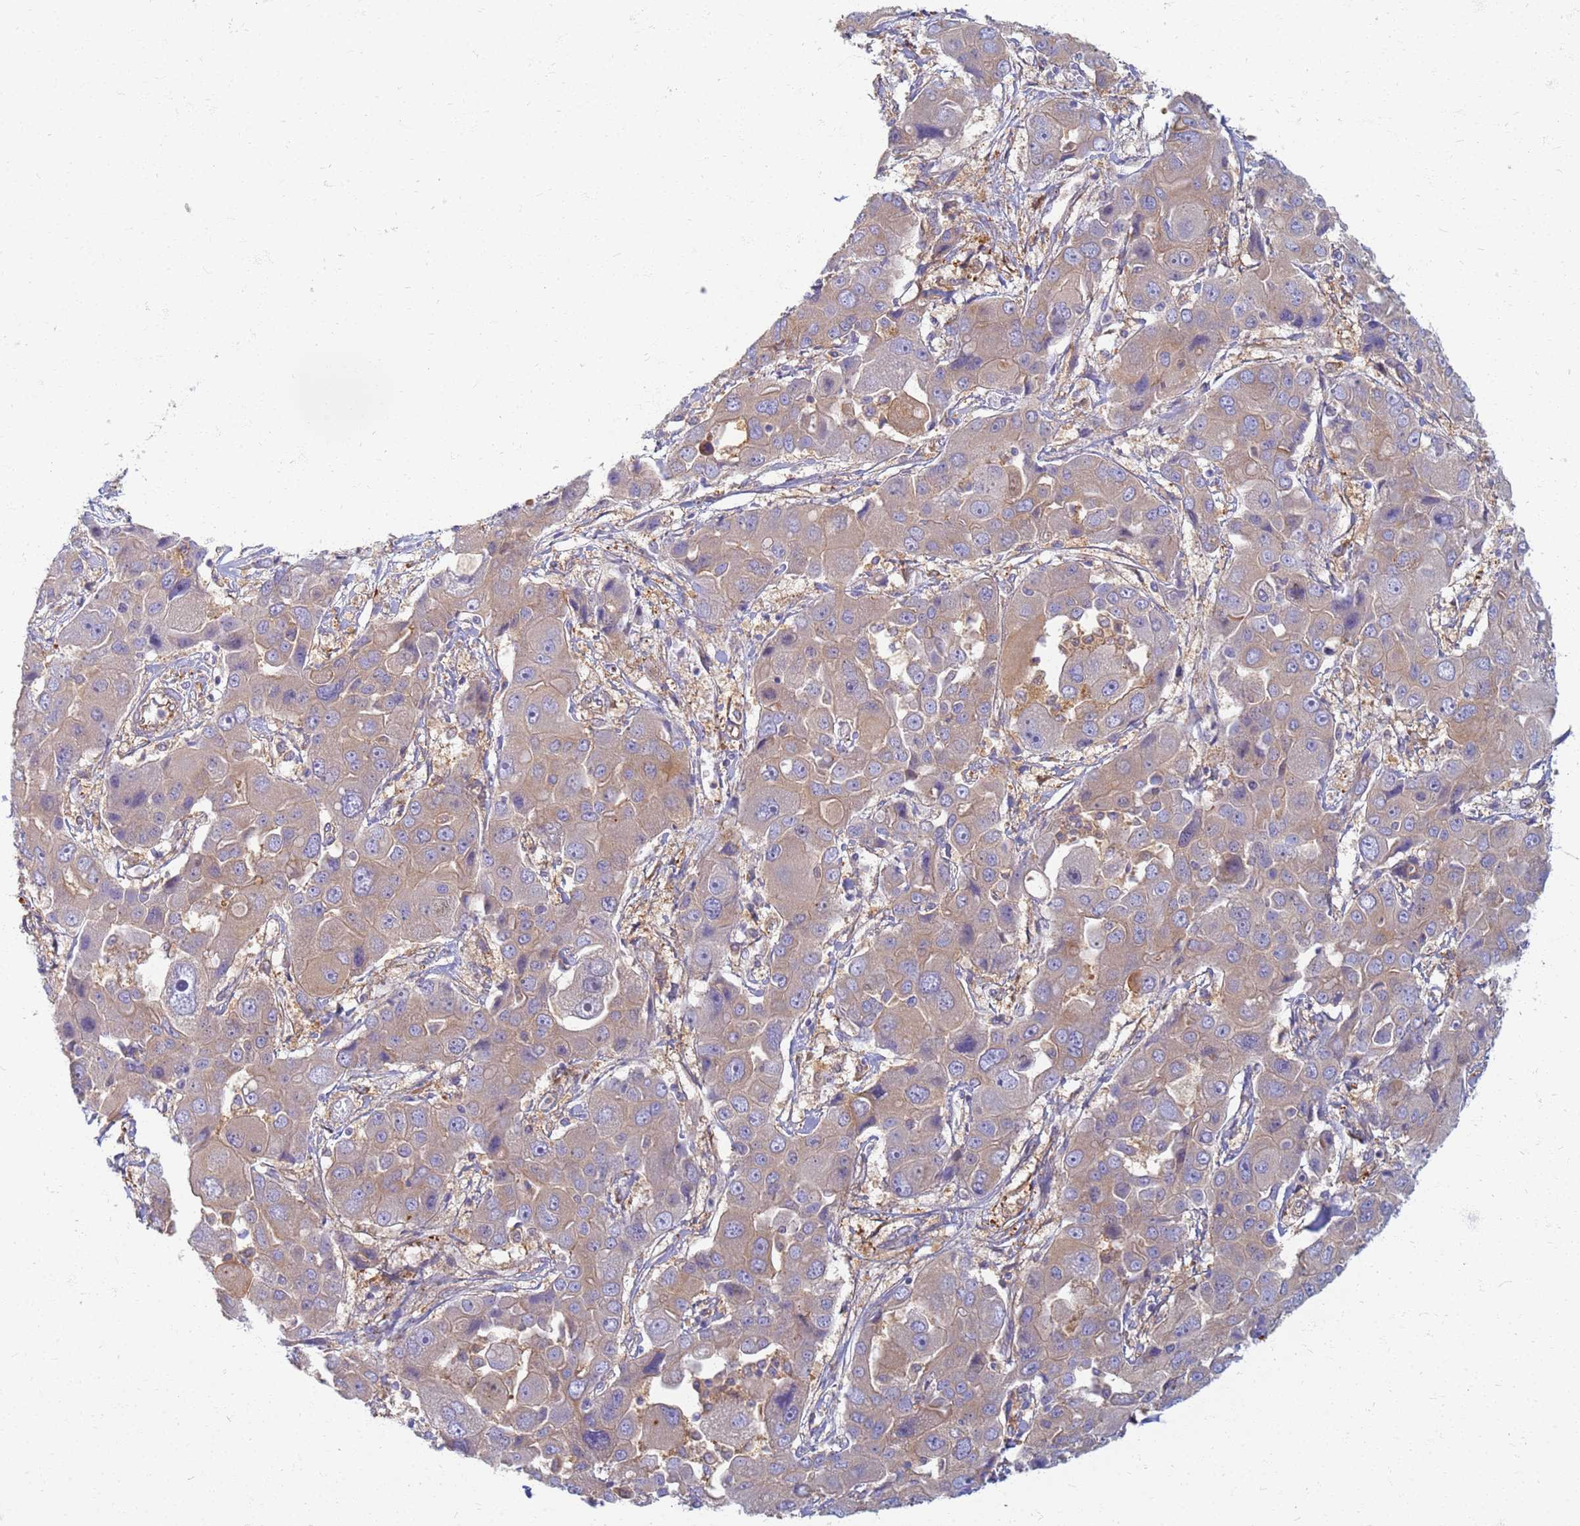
{"staining": {"intensity": "weak", "quantity": ">75%", "location": "cytoplasmic/membranous"}, "tissue": "liver cancer", "cell_type": "Tumor cells", "image_type": "cancer", "snomed": [{"axis": "morphology", "description": "Cholangiocarcinoma"}, {"axis": "topography", "description": "Liver"}], "caption": "The photomicrograph exhibits staining of liver cholangiocarcinoma, revealing weak cytoplasmic/membranous protein staining (brown color) within tumor cells.", "gene": "EEA1", "patient": {"sex": "male", "age": 67}}